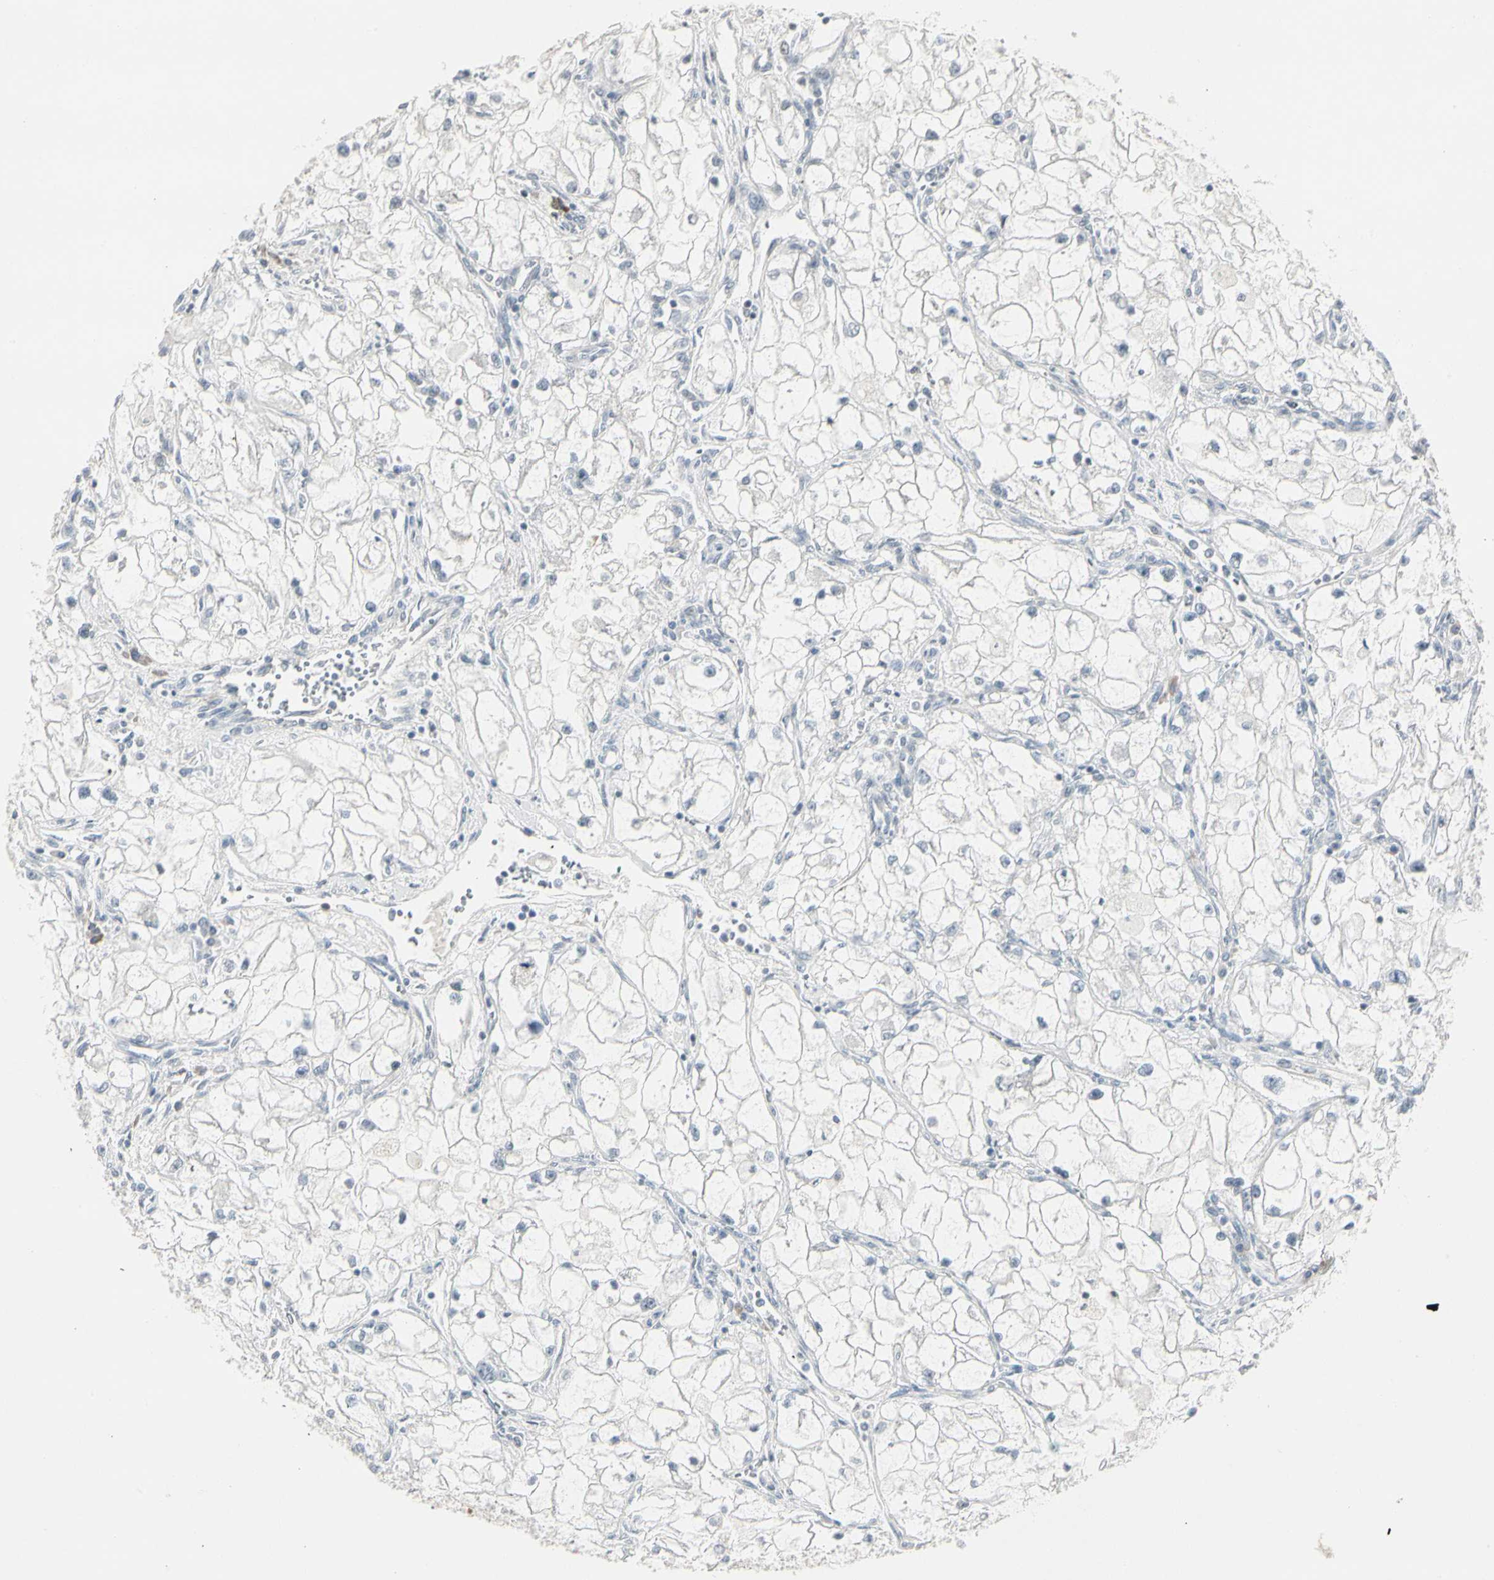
{"staining": {"intensity": "negative", "quantity": "none", "location": "none"}, "tissue": "renal cancer", "cell_type": "Tumor cells", "image_type": "cancer", "snomed": [{"axis": "morphology", "description": "Adenocarcinoma, NOS"}, {"axis": "topography", "description": "Kidney"}], "caption": "Tumor cells show no significant protein positivity in renal cancer (adenocarcinoma).", "gene": "DMPK", "patient": {"sex": "female", "age": 70}}